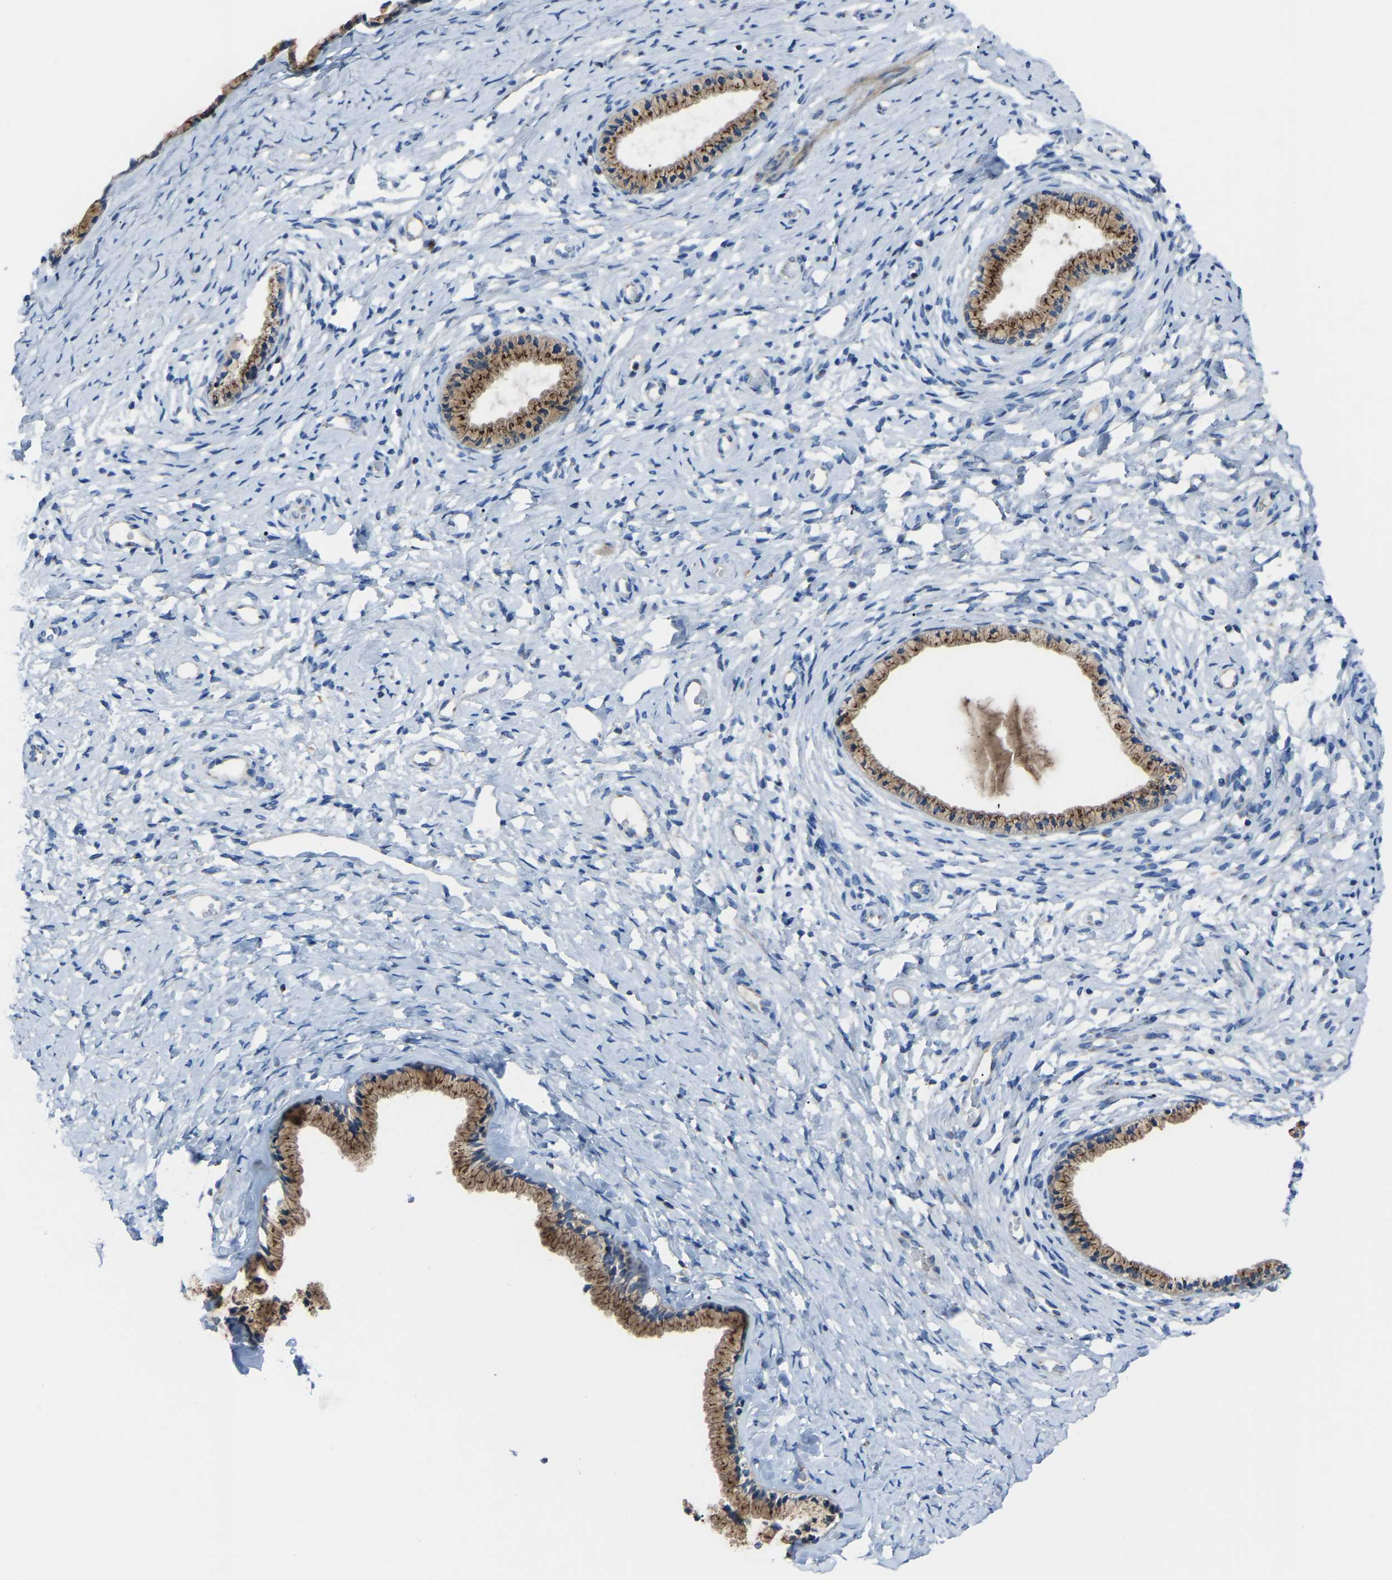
{"staining": {"intensity": "moderate", "quantity": ">75%", "location": "cytoplasmic/membranous"}, "tissue": "cervix", "cell_type": "Glandular cells", "image_type": "normal", "snomed": [{"axis": "morphology", "description": "Normal tissue, NOS"}, {"axis": "topography", "description": "Cervix"}], "caption": "Protein expression analysis of normal human cervix reveals moderate cytoplasmic/membranous staining in about >75% of glandular cells. (Stains: DAB in brown, nuclei in blue, Microscopy: brightfield microscopy at high magnification).", "gene": "CANT1", "patient": {"sex": "female", "age": 72}}